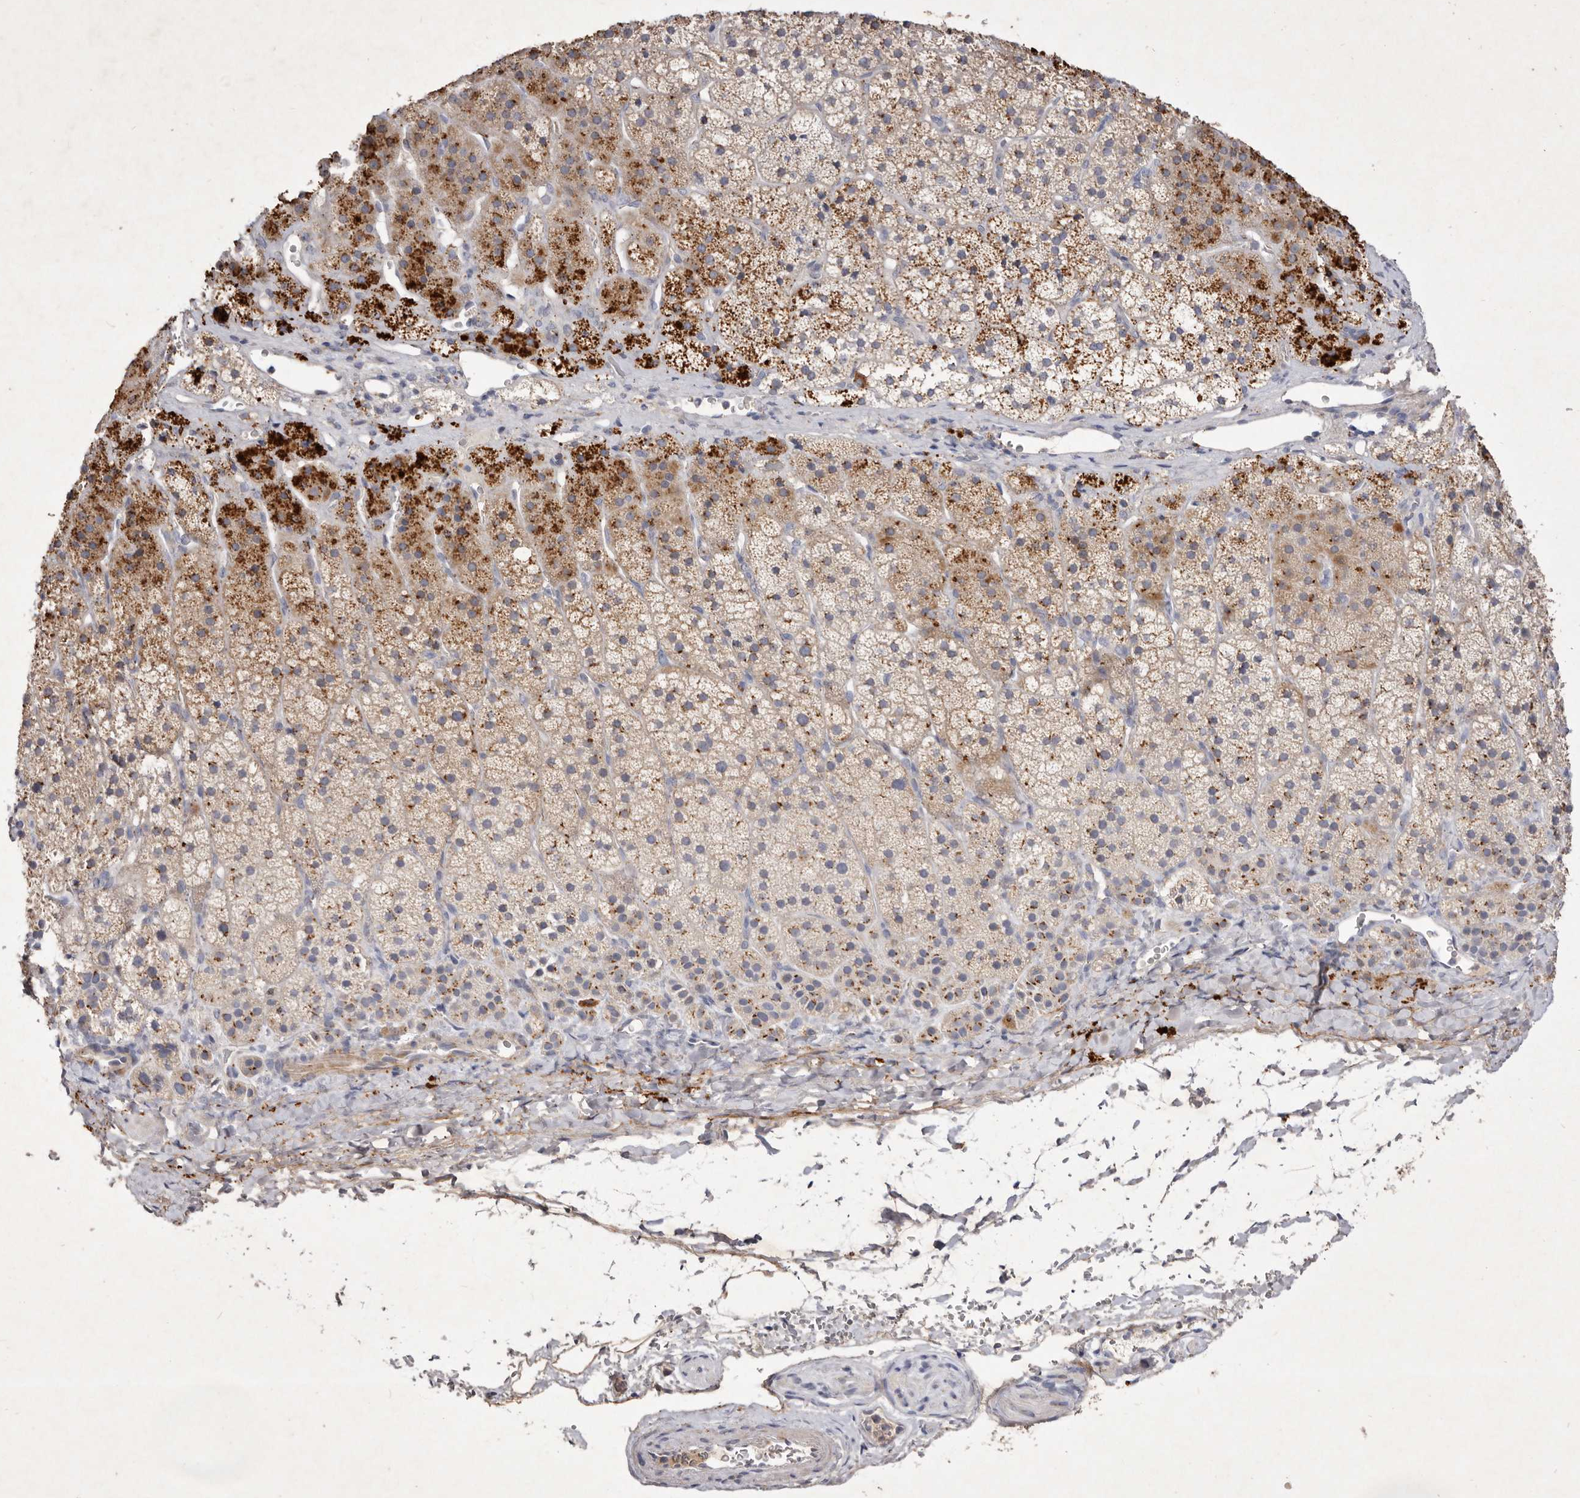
{"staining": {"intensity": "moderate", "quantity": ">75%", "location": "cytoplasmic/membranous"}, "tissue": "adrenal gland", "cell_type": "Glandular cells", "image_type": "normal", "snomed": [{"axis": "morphology", "description": "Normal tissue, NOS"}, {"axis": "topography", "description": "Adrenal gland"}], "caption": "Human adrenal gland stained with a brown dye exhibits moderate cytoplasmic/membranous positive expression in approximately >75% of glandular cells.", "gene": "USP24", "patient": {"sex": "female", "age": 44}}